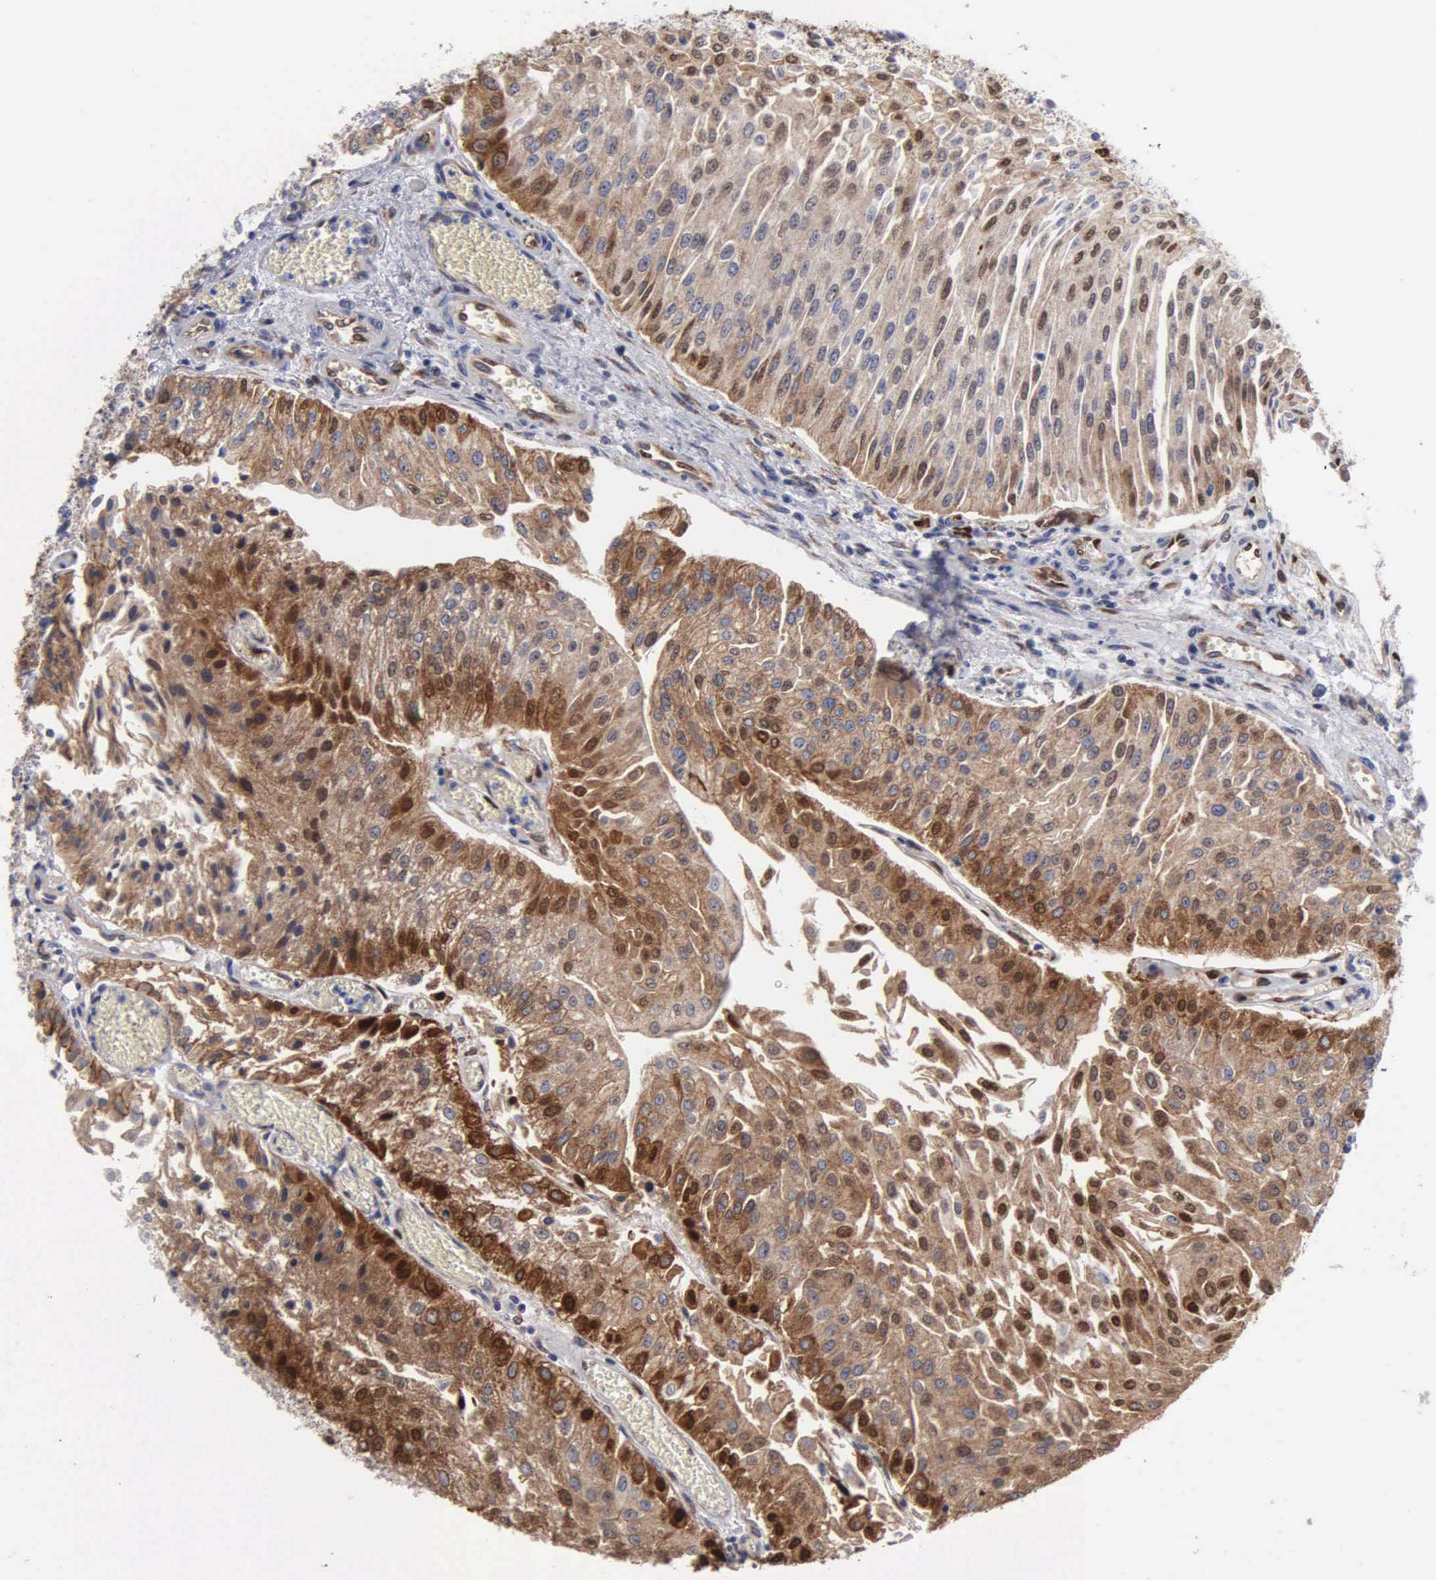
{"staining": {"intensity": "strong", "quantity": ">75%", "location": "cytoplasmic/membranous,nuclear"}, "tissue": "urothelial cancer", "cell_type": "Tumor cells", "image_type": "cancer", "snomed": [{"axis": "morphology", "description": "Urothelial carcinoma, Low grade"}, {"axis": "topography", "description": "Urinary bladder"}], "caption": "There is high levels of strong cytoplasmic/membranous and nuclear expression in tumor cells of urothelial cancer, as demonstrated by immunohistochemical staining (brown color).", "gene": "RDX", "patient": {"sex": "male", "age": 86}}